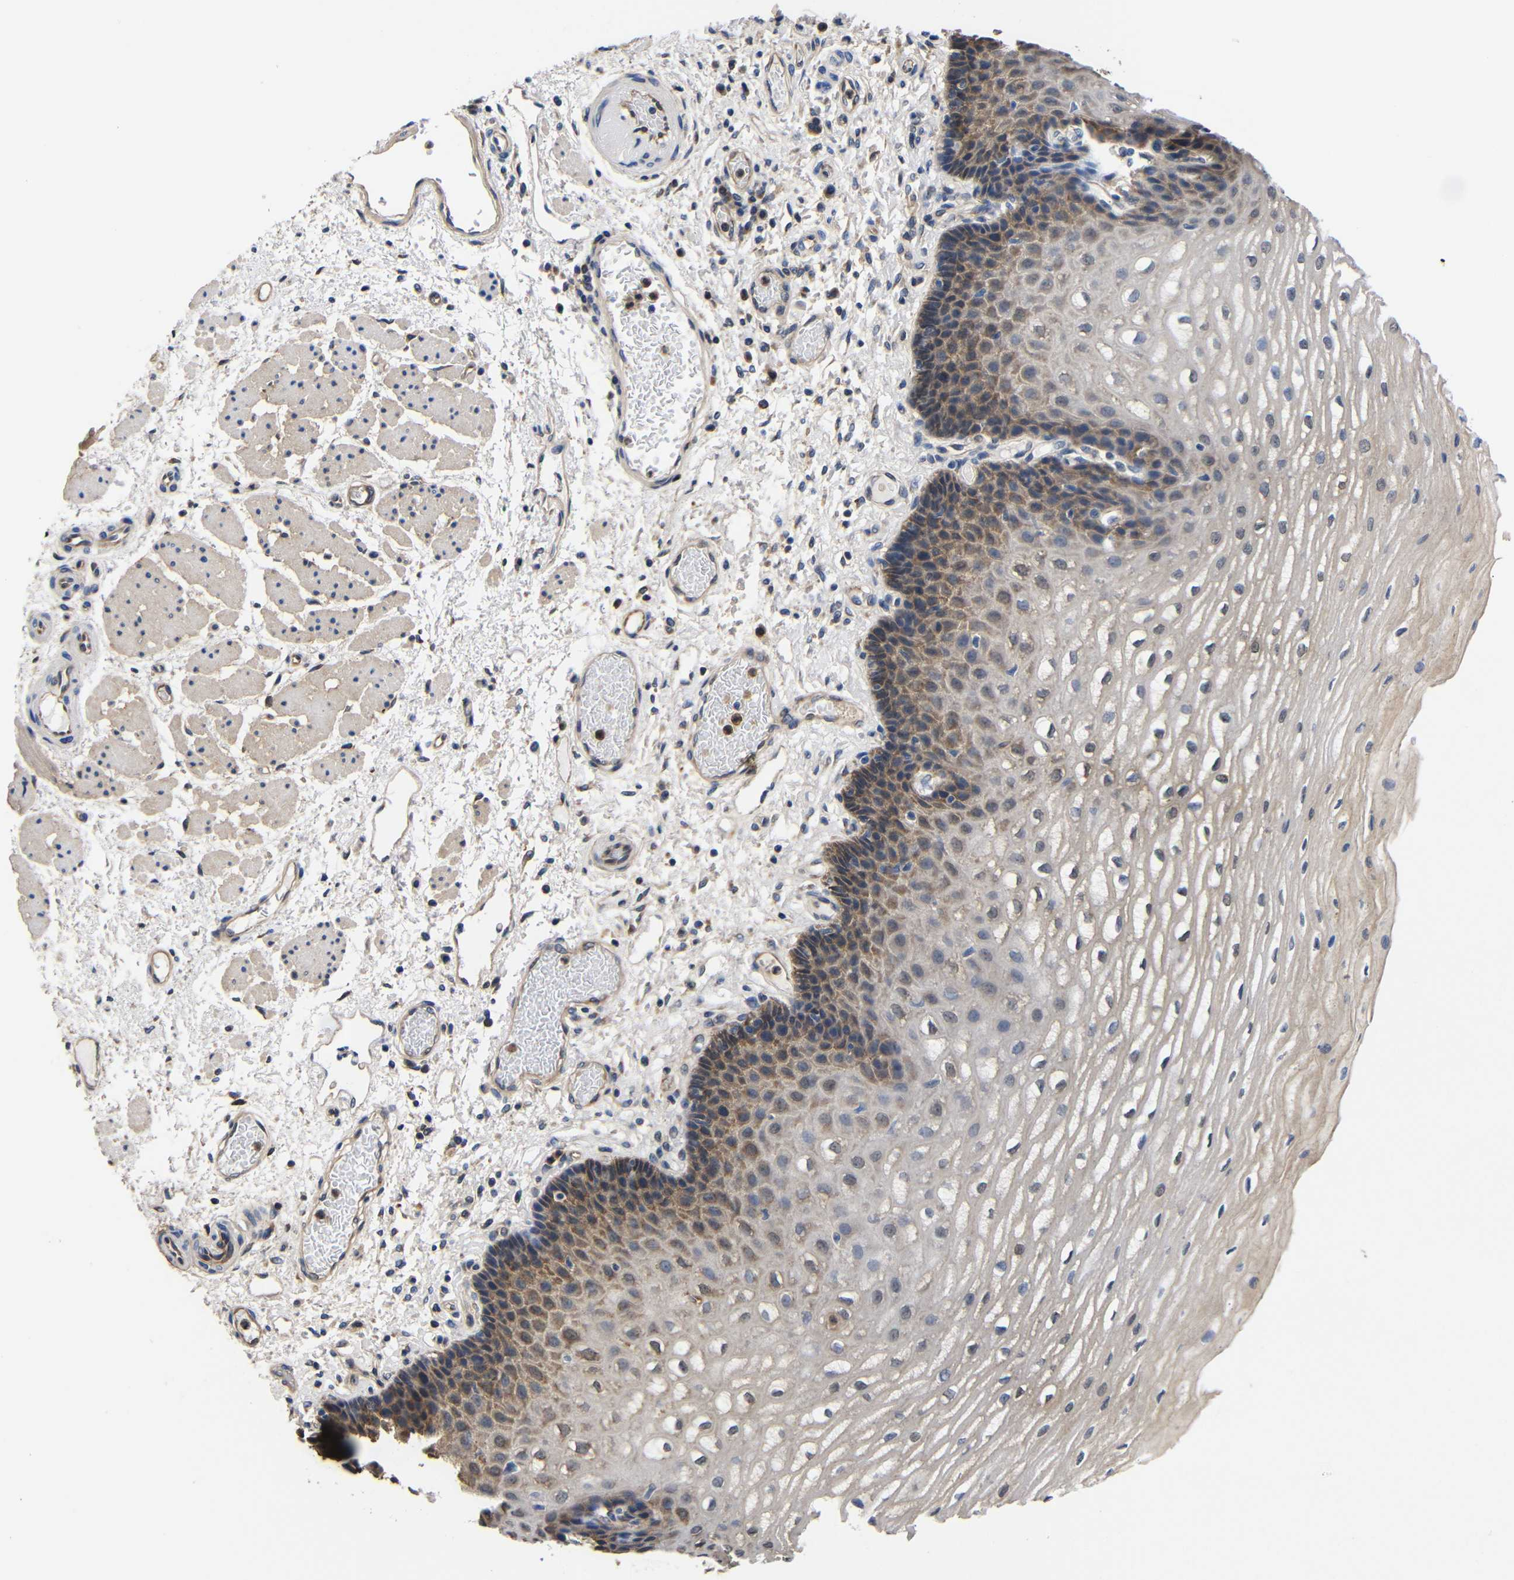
{"staining": {"intensity": "moderate", "quantity": "25%-75%", "location": "cytoplasmic/membranous"}, "tissue": "esophagus", "cell_type": "Squamous epithelial cells", "image_type": "normal", "snomed": [{"axis": "morphology", "description": "Normal tissue, NOS"}, {"axis": "topography", "description": "Esophagus"}], "caption": "This photomicrograph demonstrates immunohistochemistry staining of unremarkable human esophagus, with medium moderate cytoplasmic/membranous staining in approximately 25%-75% of squamous epithelial cells.", "gene": "LRRCC1", "patient": {"sex": "male", "age": 54}}